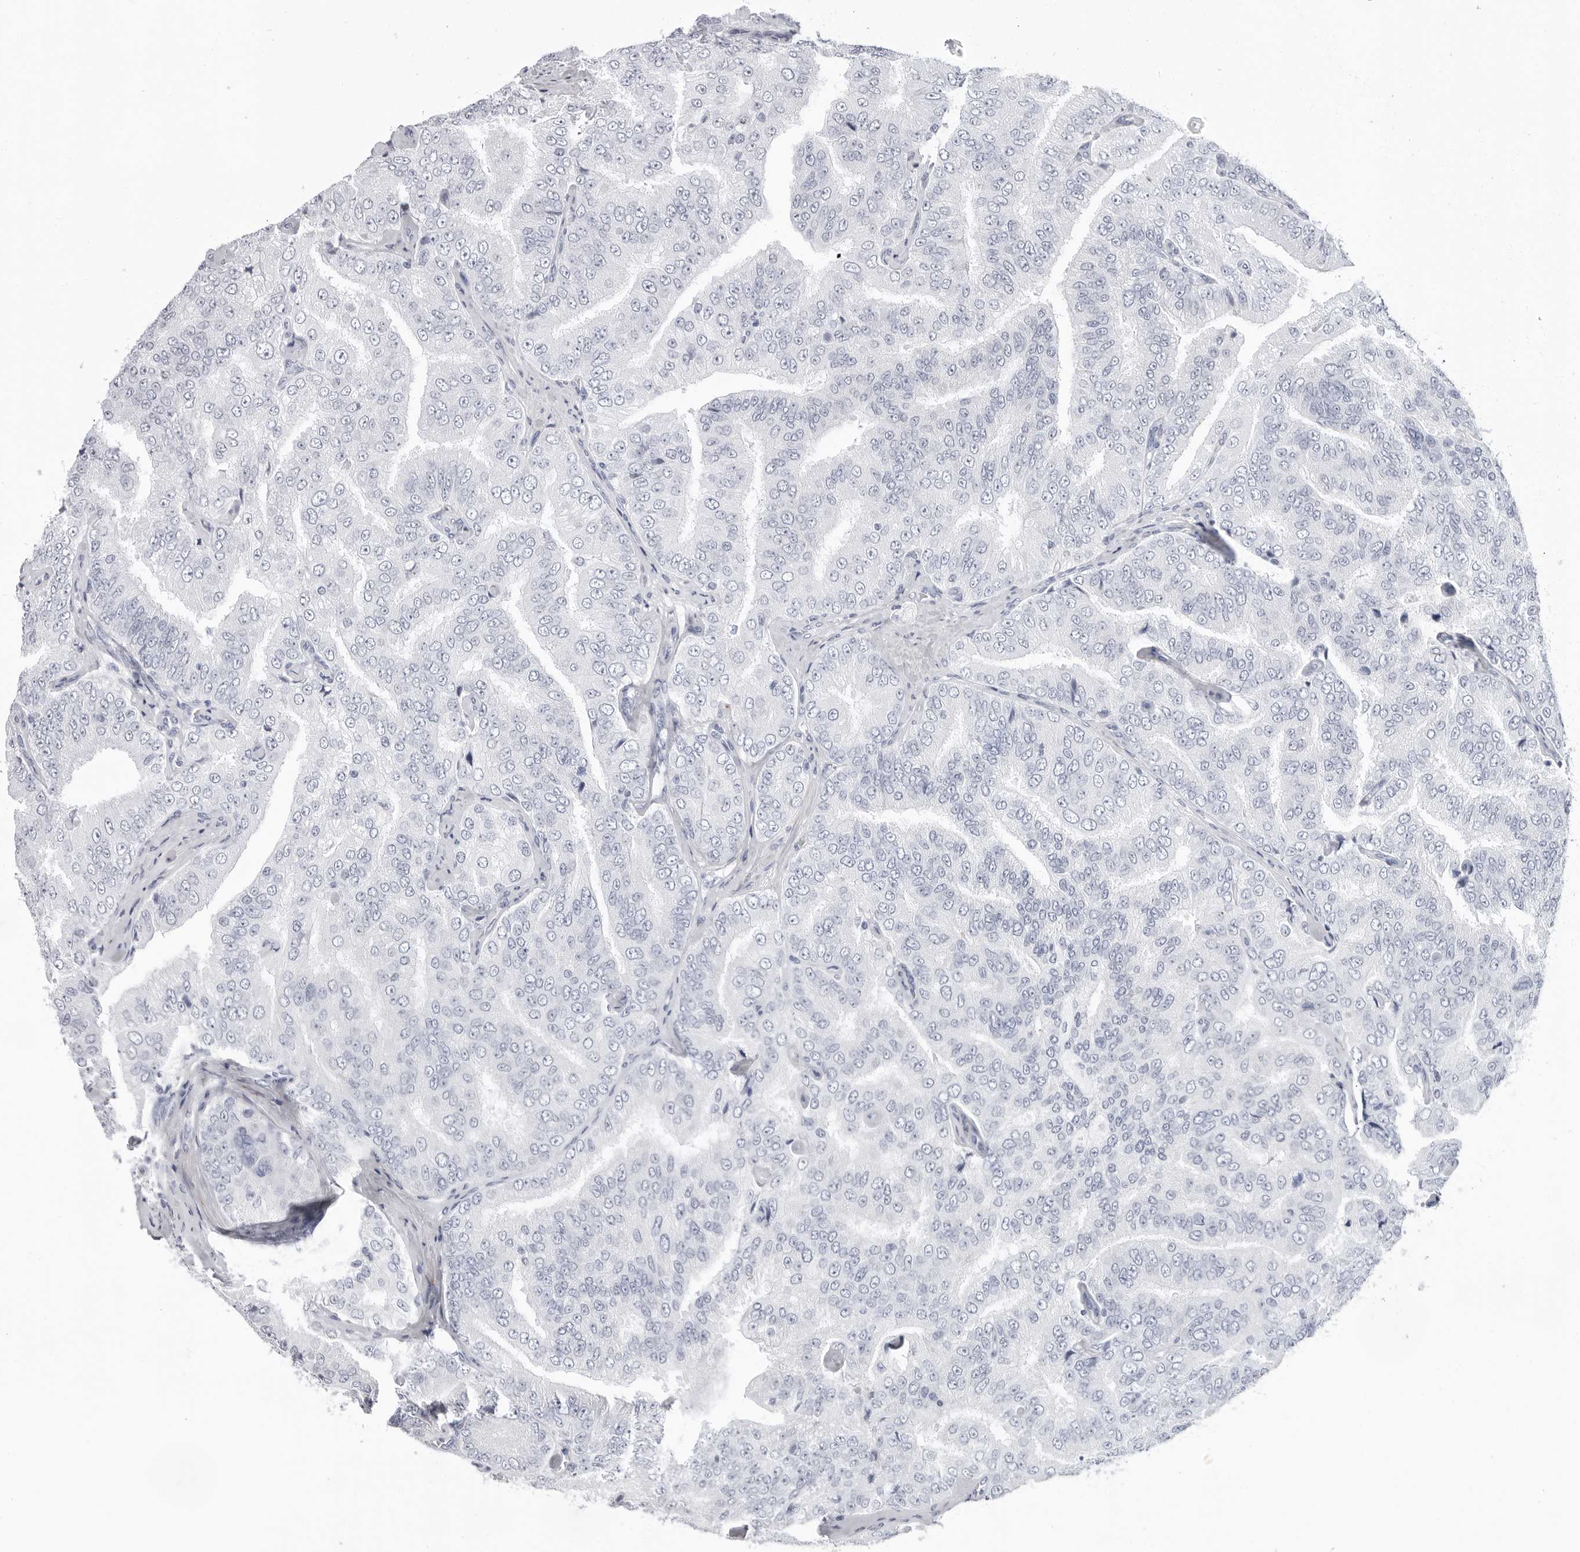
{"staining": {"intensity": "negative", "quantity": "none", "location": "none"}, "tissue": "prostate cancer", "cell_type": "Tumor cells", "image_type": "cancer", "snomed": [{"axis": "morphology", "description": "Adenocarcinoma, High grade"}, {"axis": "topography", "description": "Prostate"}], "caption": "There is no significant staining in tumor cells of prostate cancer (adenocarcinoma (high-grade)).", "gene": "ERICH3", "patient": {"sex": "male", "age": 58}}